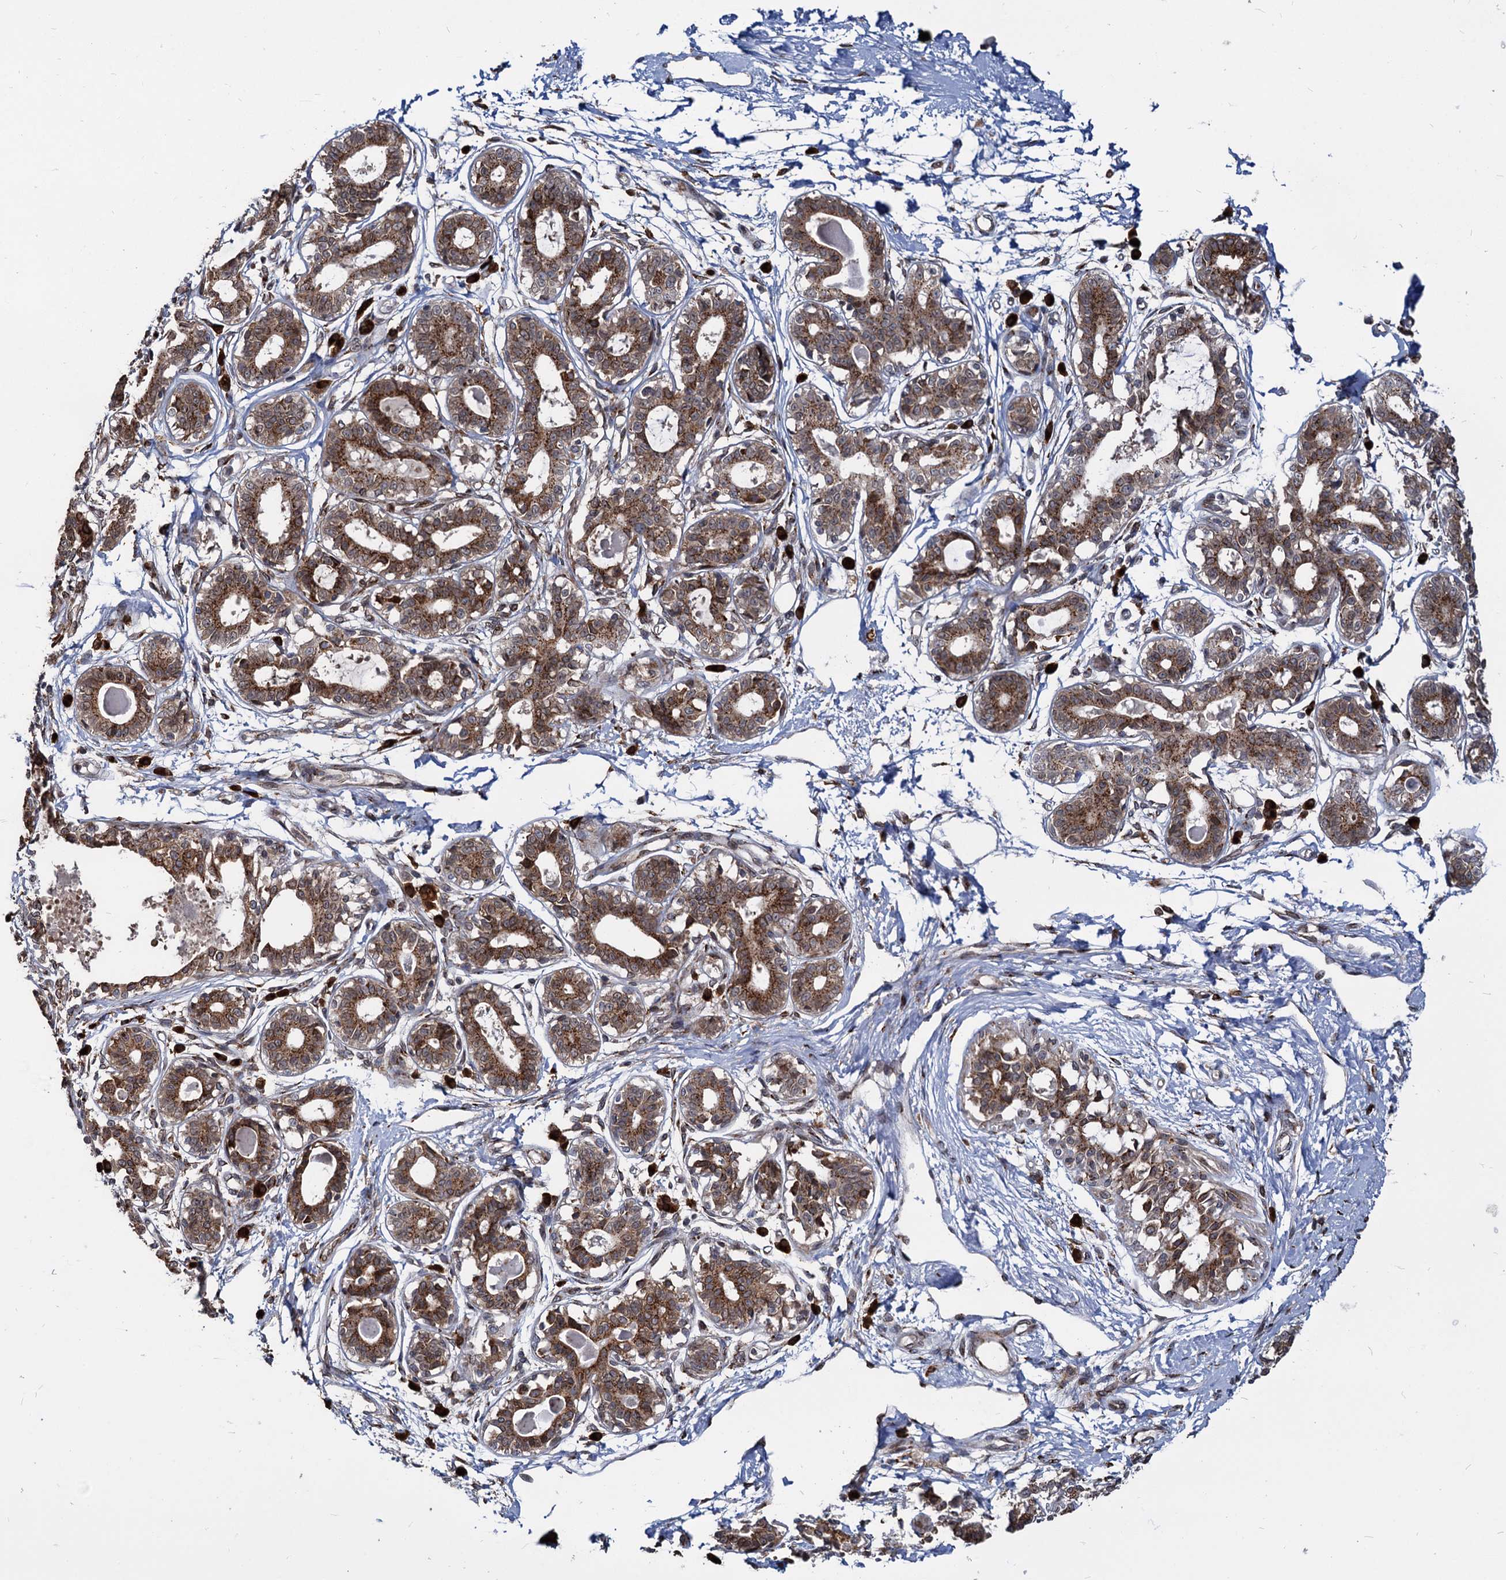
{"staining": {"intensity": "moderate", "quantity": ">75%", "location": "cytoplasmic/membranous"}, "tissue": "breast", "cell_type": "Glandular cells", "image_type": "normal", "snomed": [{"axis": "morphology", "description": "Normal tissue, NOS"}, {"axis": "topography", "description": "Breast"}], "caption": "The micrograph demonstrates a brown stain indicating the presence of a protein in the cytoplasmic/membranous of glandular cells in breast.", "gene": "SAAL1", "patient": {"sex": "female", "age": 45}}